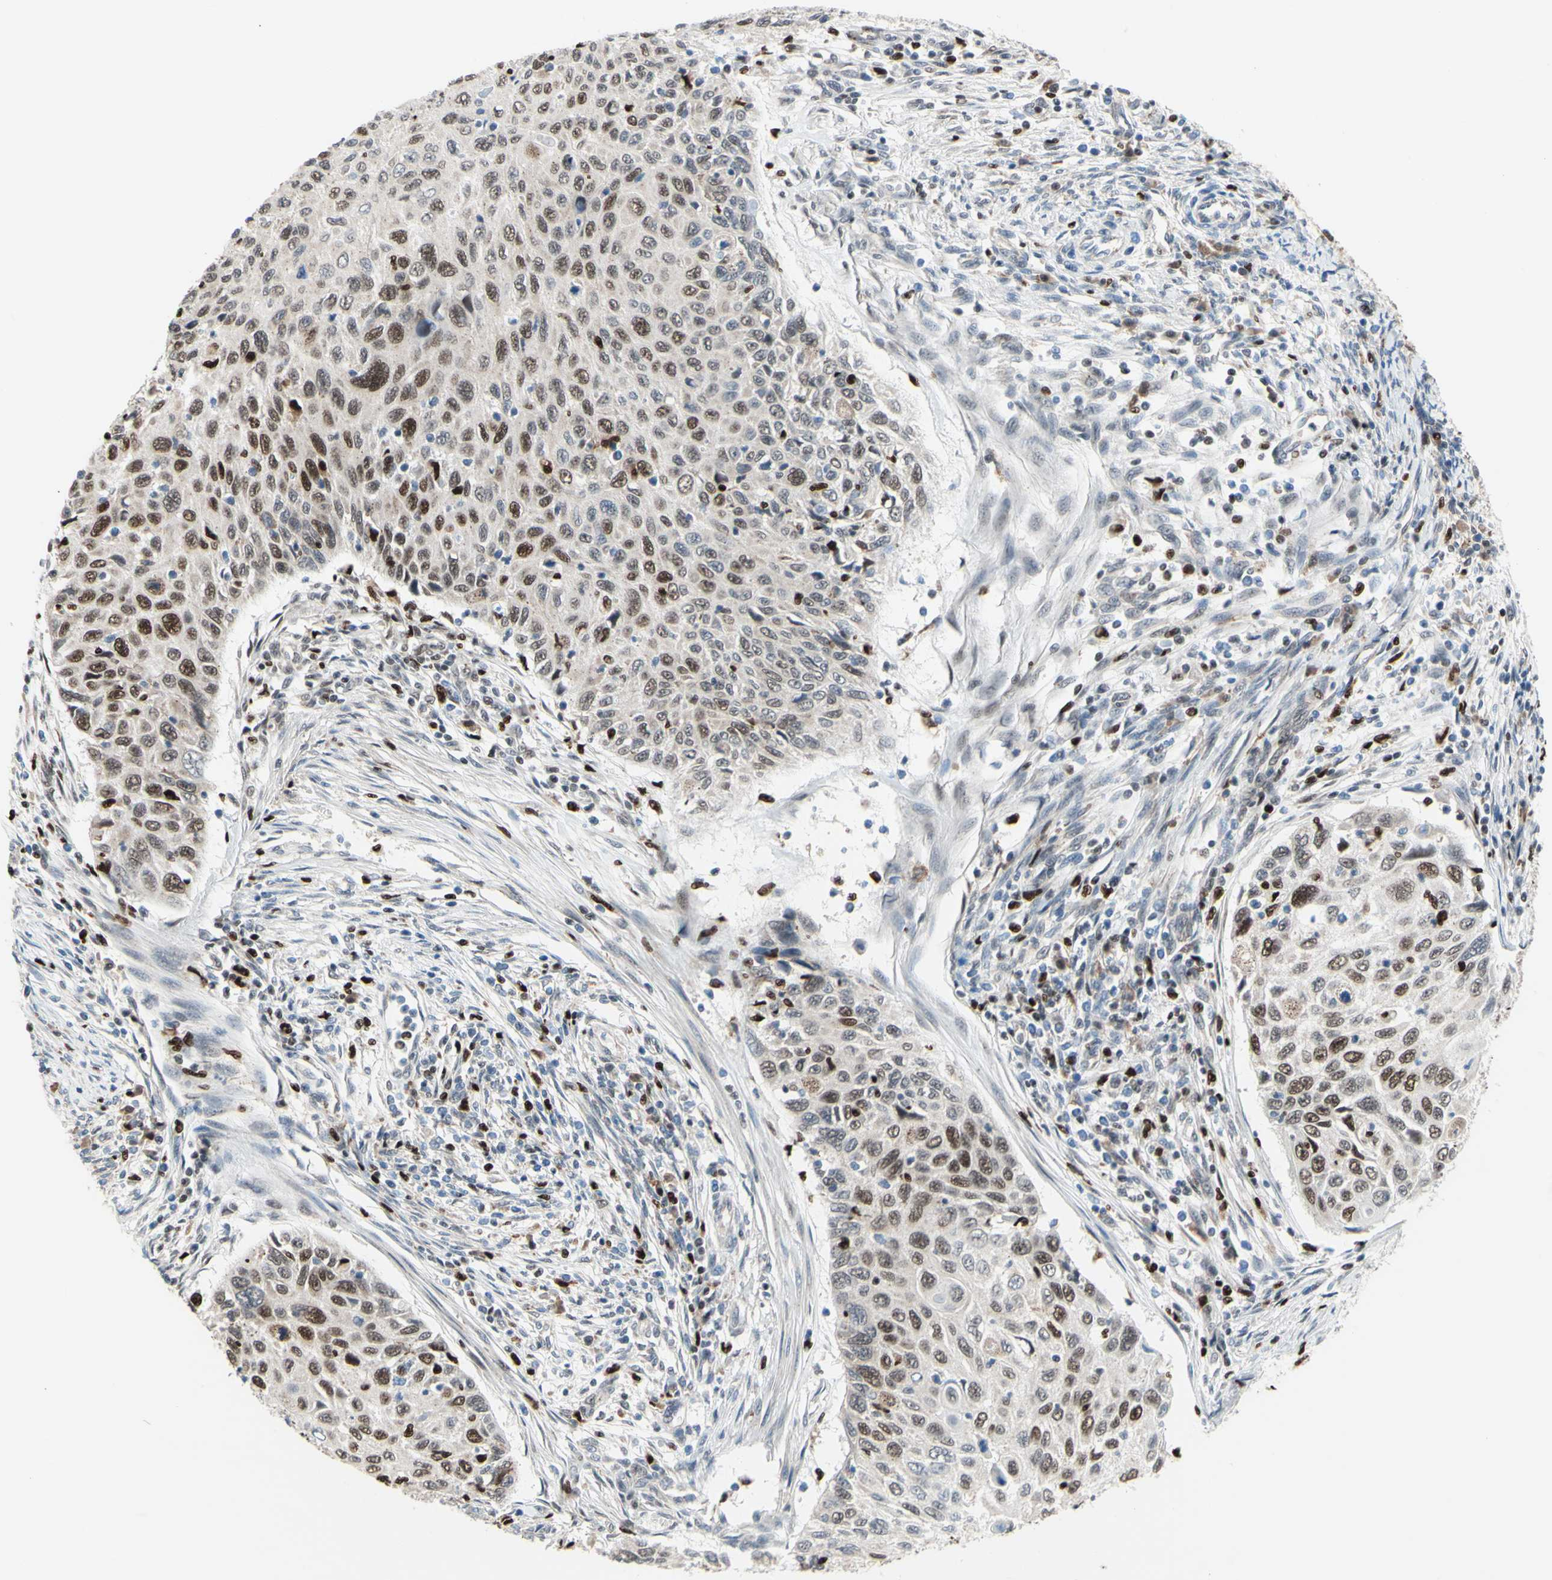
{"staining": {"intensity": "moderate", "quantity": "25%-75%", "location": "nuclear"}, "tissue": "cervical cancer", "cell_type": "Tumor cells", "image_type": "cancer", "snomed": [{"axis": "morphology", "description": "Squamous cell carcinoma, NOS"}, {"axis": "topography", "description": "Cervix"}], "caption": "High-power microscopy captured an immunohistochemistry (IHC) micrograph of cervical cancer (squamous cell carcinoma), revealing moderate nuclear expression in approximately 25%-75% of tumor cells.", "gene": "EED", "patient": {"sex": "female", "age": 70}}